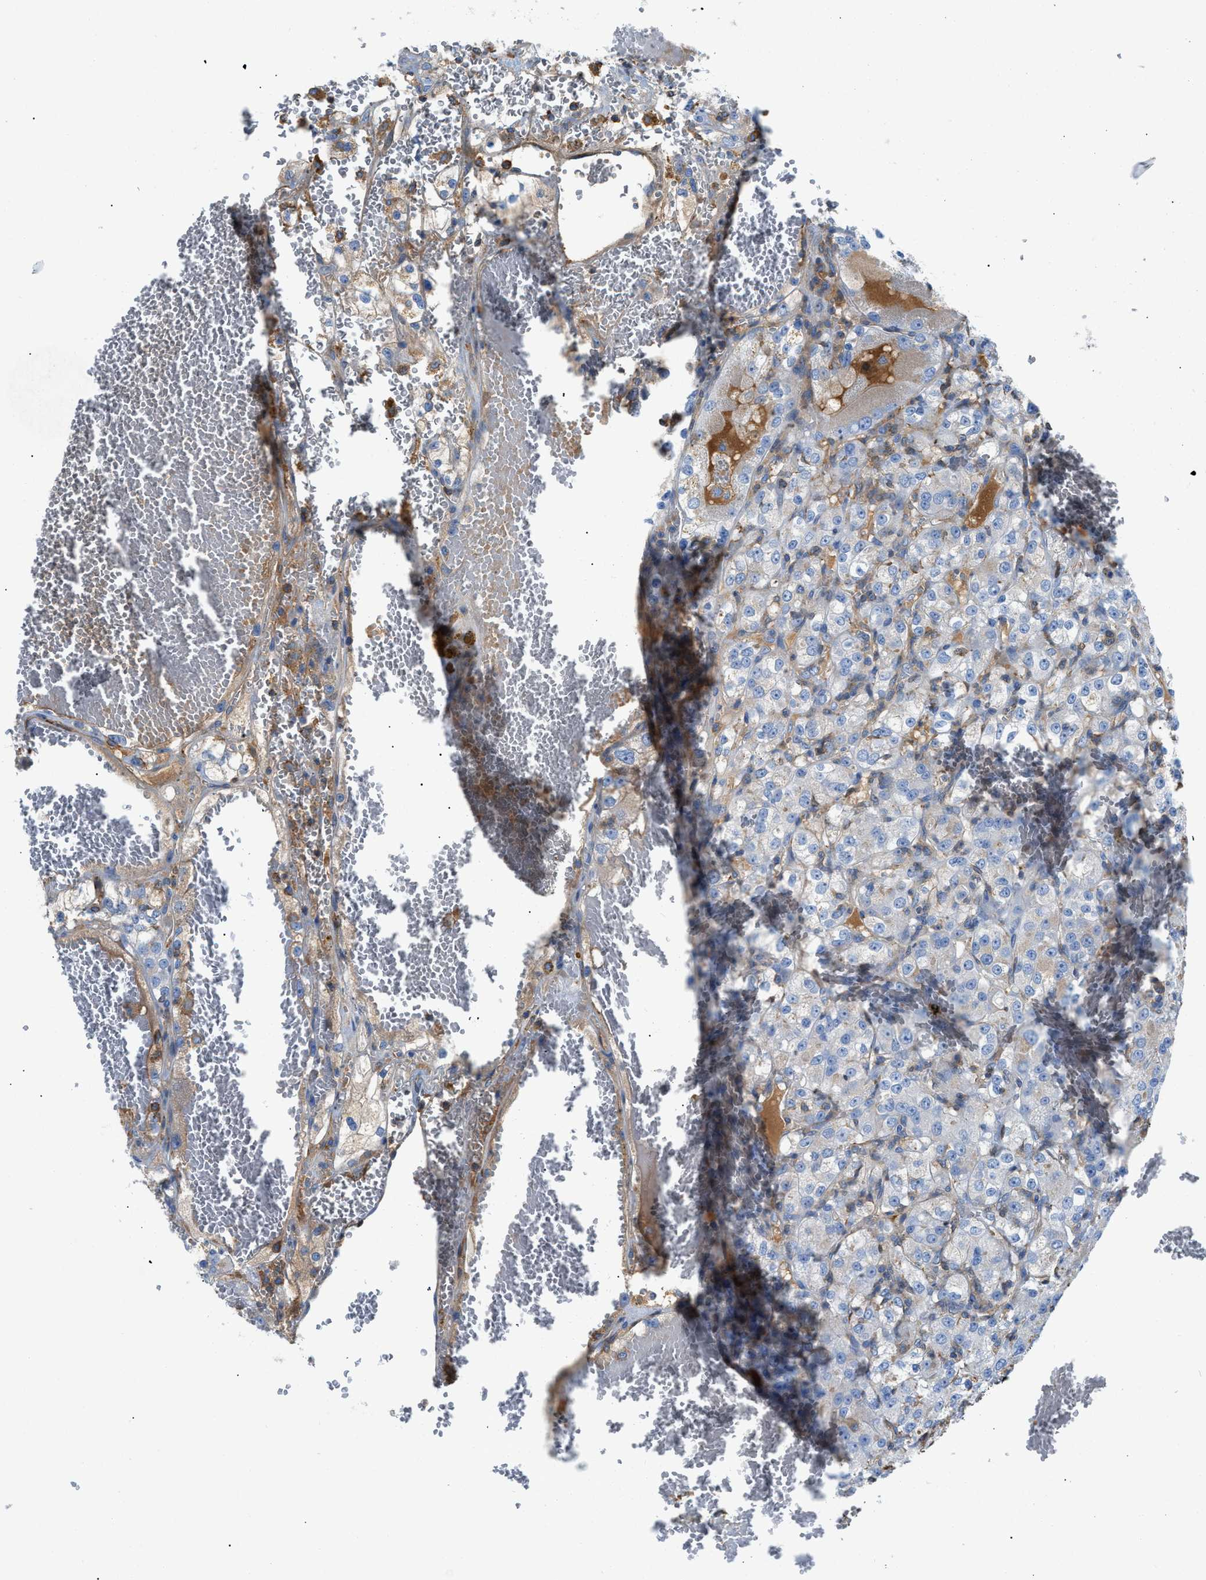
{"staining": {"intensity": "weak", "quantity": "<25%", "location": "cytoplasmic/membranous"}, "tissue": "renal cancer", "cell_type": "Tumor cells", "image_type": "cancer", "snomed": [{"axis": "morphology", "description": "Normal tissue, NOS"}, {"axis": "morphology", "description": "Adenocarcinoma, NOS"}, {"axis": "topography", "description": "Kidney"}], "caption": "Tumor cells are negative for protein expression in human adenocarcinoma (renal). (Brightfield microscopy of DAB immunohistochemistry (IHC) at high magnification).", "gene": "ATP6V0D1", "patient": {"sex": "male", "age": 61}}